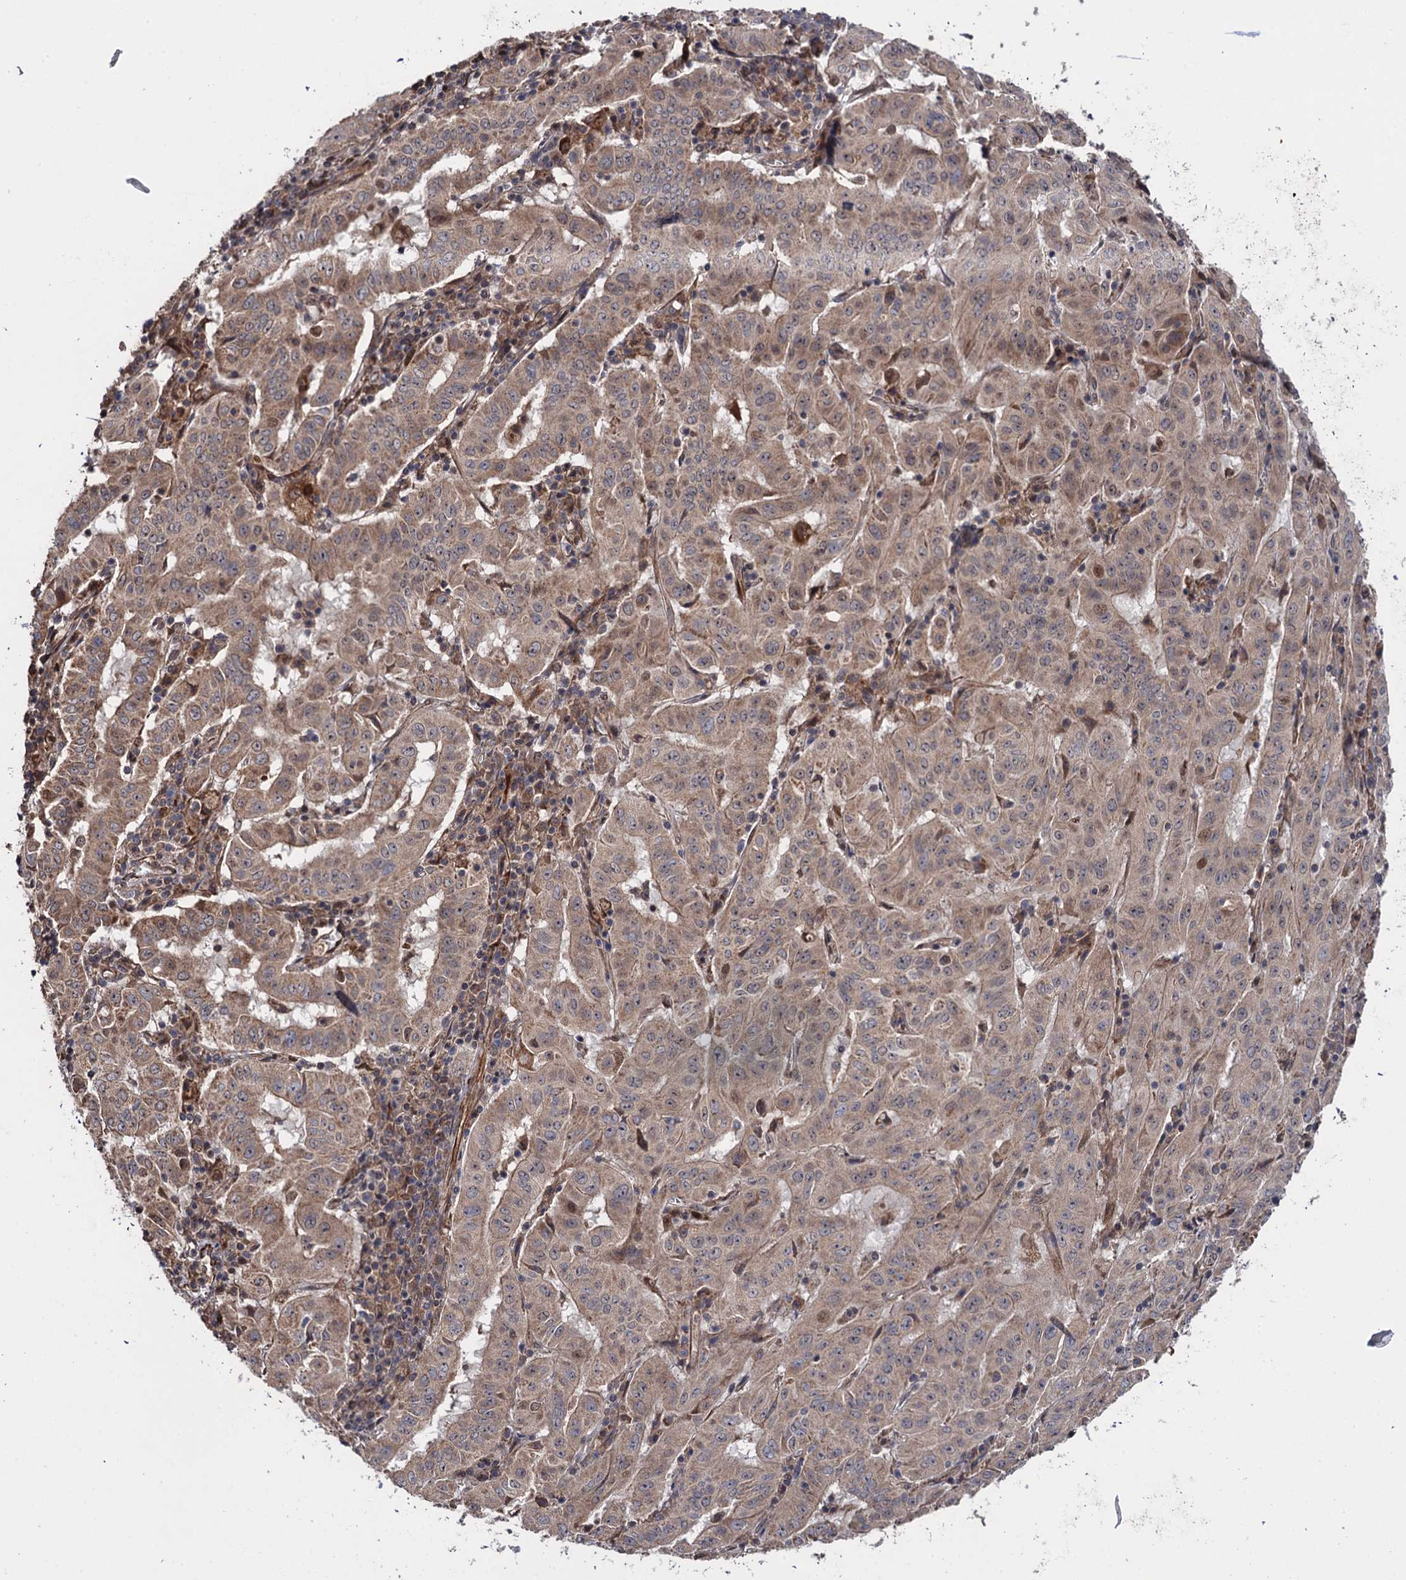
{"staining": {"intensity": "weak", "quantity": ">75%", "location": "cytoplasmic/membranous,nuclear"}, "tissue": "pancreatic cancer", "cell_type": "Tumor cells", "image_type": "cancer", "snomed": [{"axis": "morphology", "description": "Adenocarcinoma, NOS"}, {"axis": "topography", "description": "Pancreas"}], "caption": "Immunohistochemistry of pancreatic cancer exhibits low levels of weak cytoplasmic/membranous and nuclear expression in about >75% of tumor cells.", "gene": "FSIP1", "patient": {"sex": "male", "age": 63}}